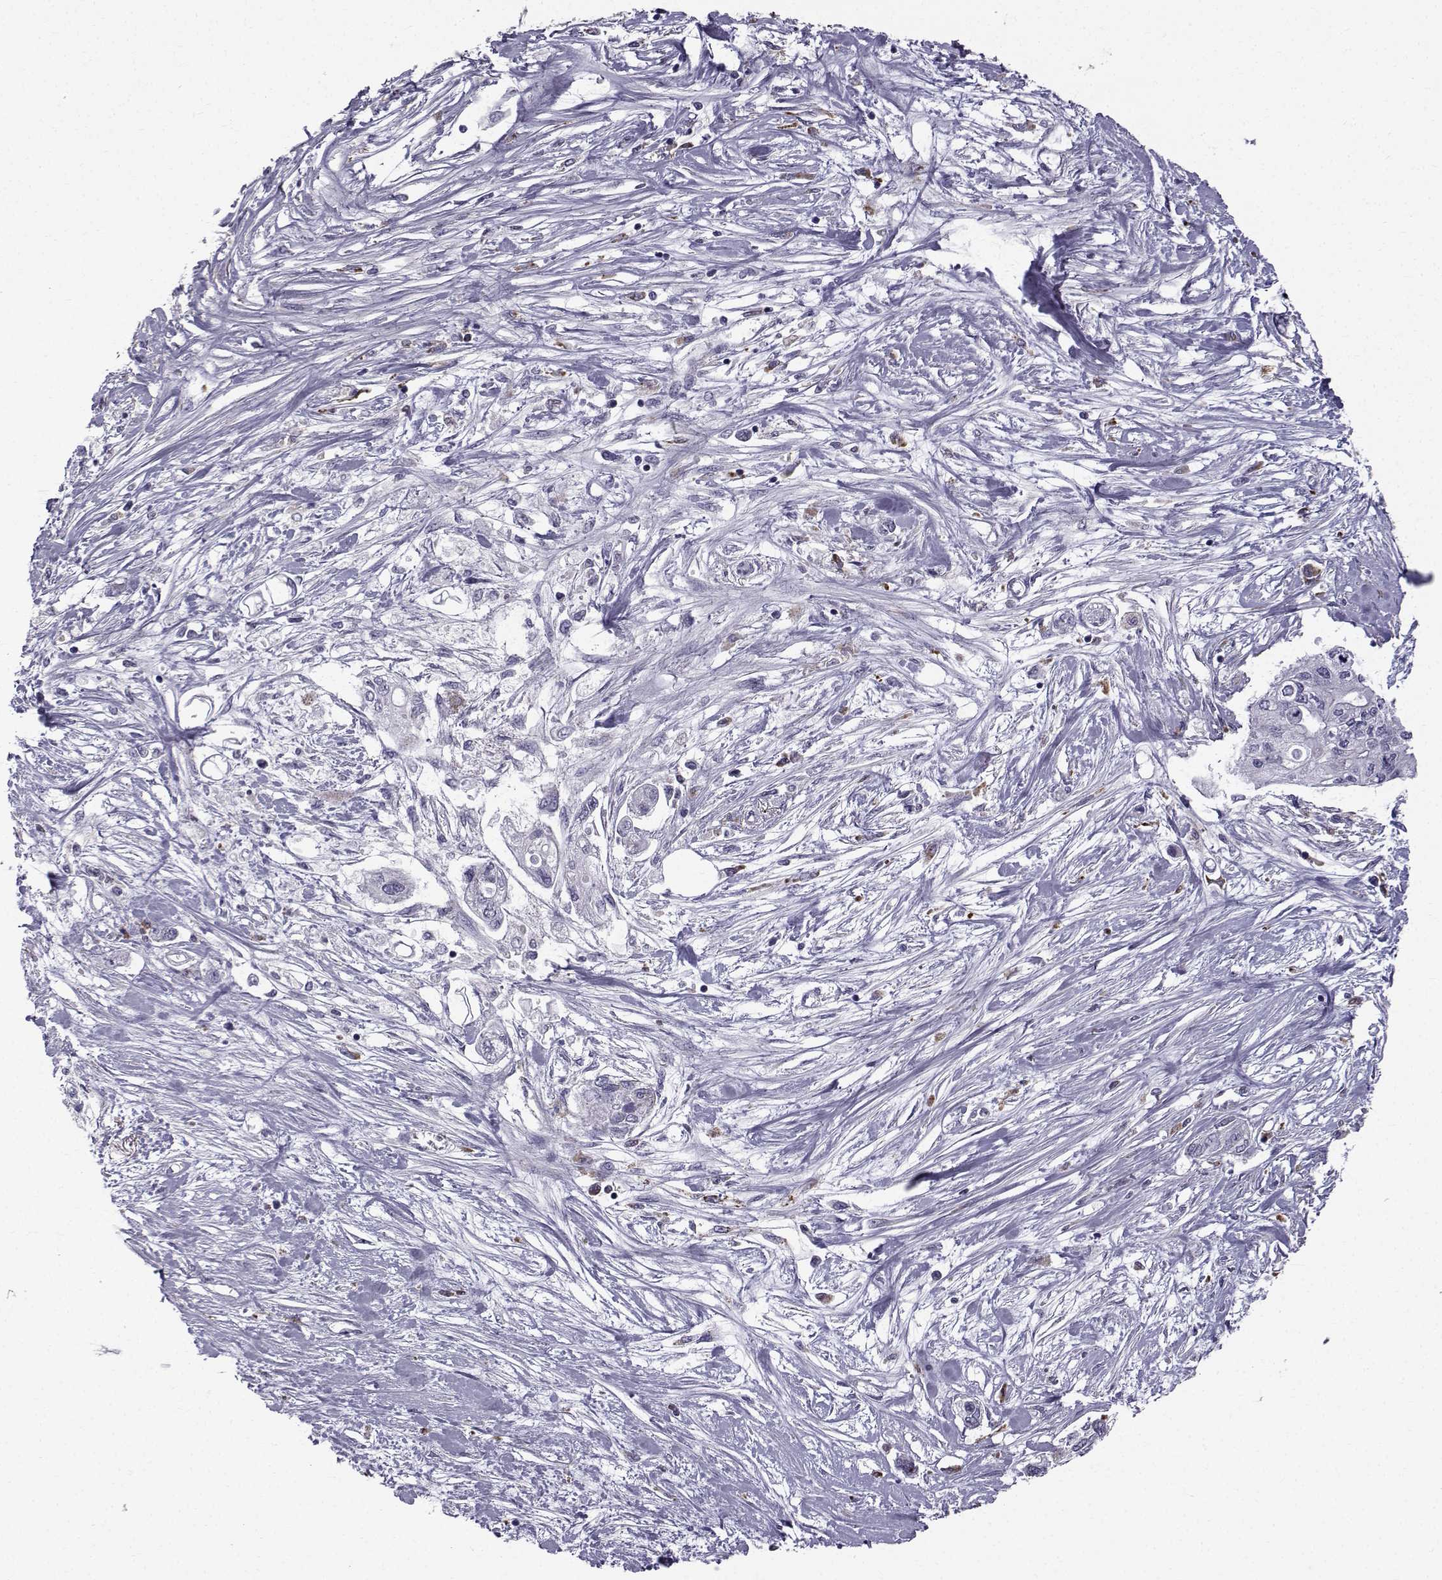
{"staining": {"intensity": "negative", "quantity": "none", "location": "none"}, "tissue": "pancreatic cancer", "cell_type": "Tumor cells", "image_type": "cancer", "snomed": [{"axis": "morphology", "description": "Adenocarcinoma, NOS"}, {"axis": "topography", "description": "Pancreas"}], "caption": "Immunohistochemistry (IHC) histopathology image of pancreatic adenocarcinoma stained for a protein (brown), which reveals no positivity in tumor cells.", "gene": "CALCR", "patient": {"sex": "female", "age": 77}}